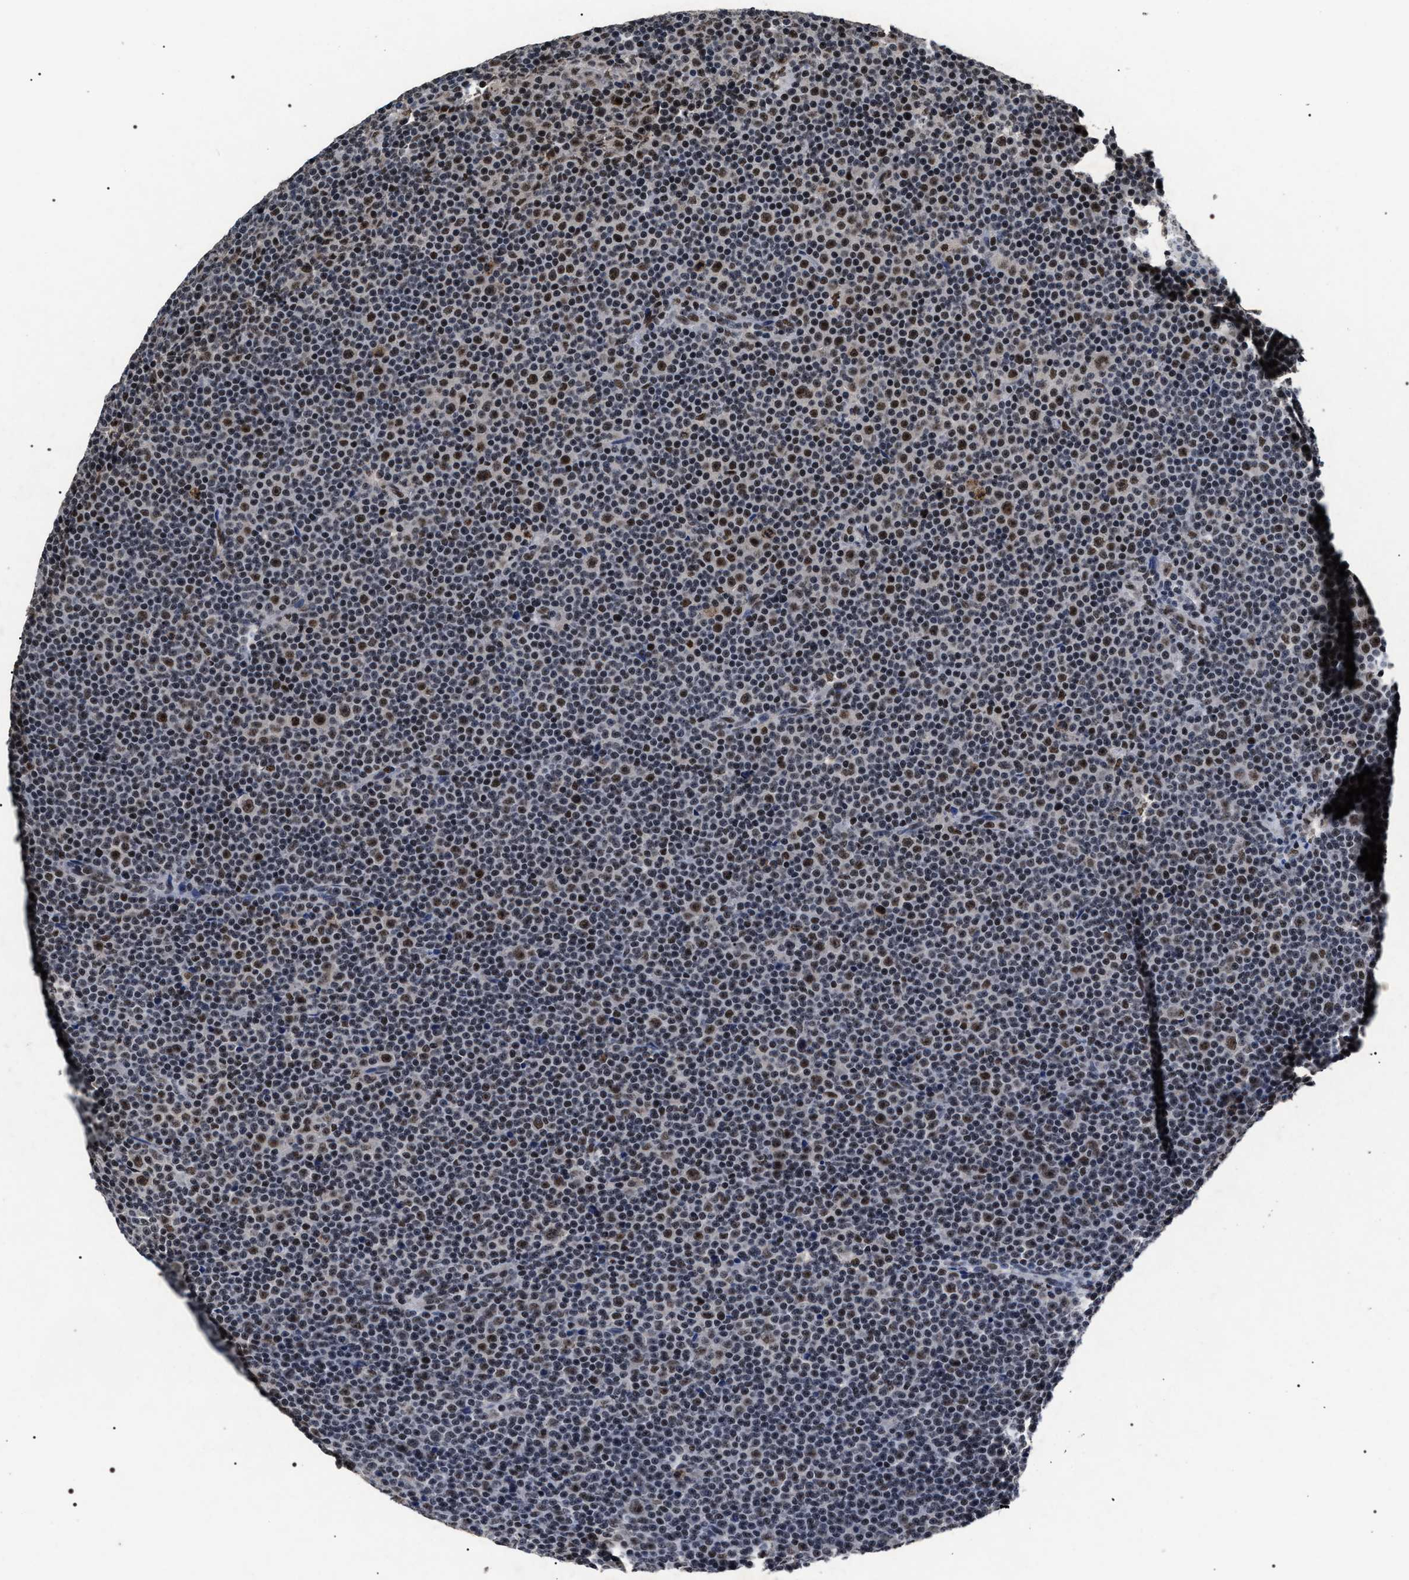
{"staining": {"intensity": "moderate", "quantity": "25%-75%", "location": "nuclear"}, "tissue": "lymphoma", "cell_type": "Tumor cells", "image_type": "cancer", "snomed": [{"axis": "morphology", "description": "Malignant lymphoma, non-Hodgkin's type, Low grade"}, {"axis": "topography", "description": "Lymph node"}], "caption": "A histopathology image of low-grade malignant lymphoma, non-Hodgkin's type stained for a protein demonstrates moderate nuclear brown staining in tumor cells.", "gene": "RRP1B", "patient": {"sex": "female", "age": 67}}